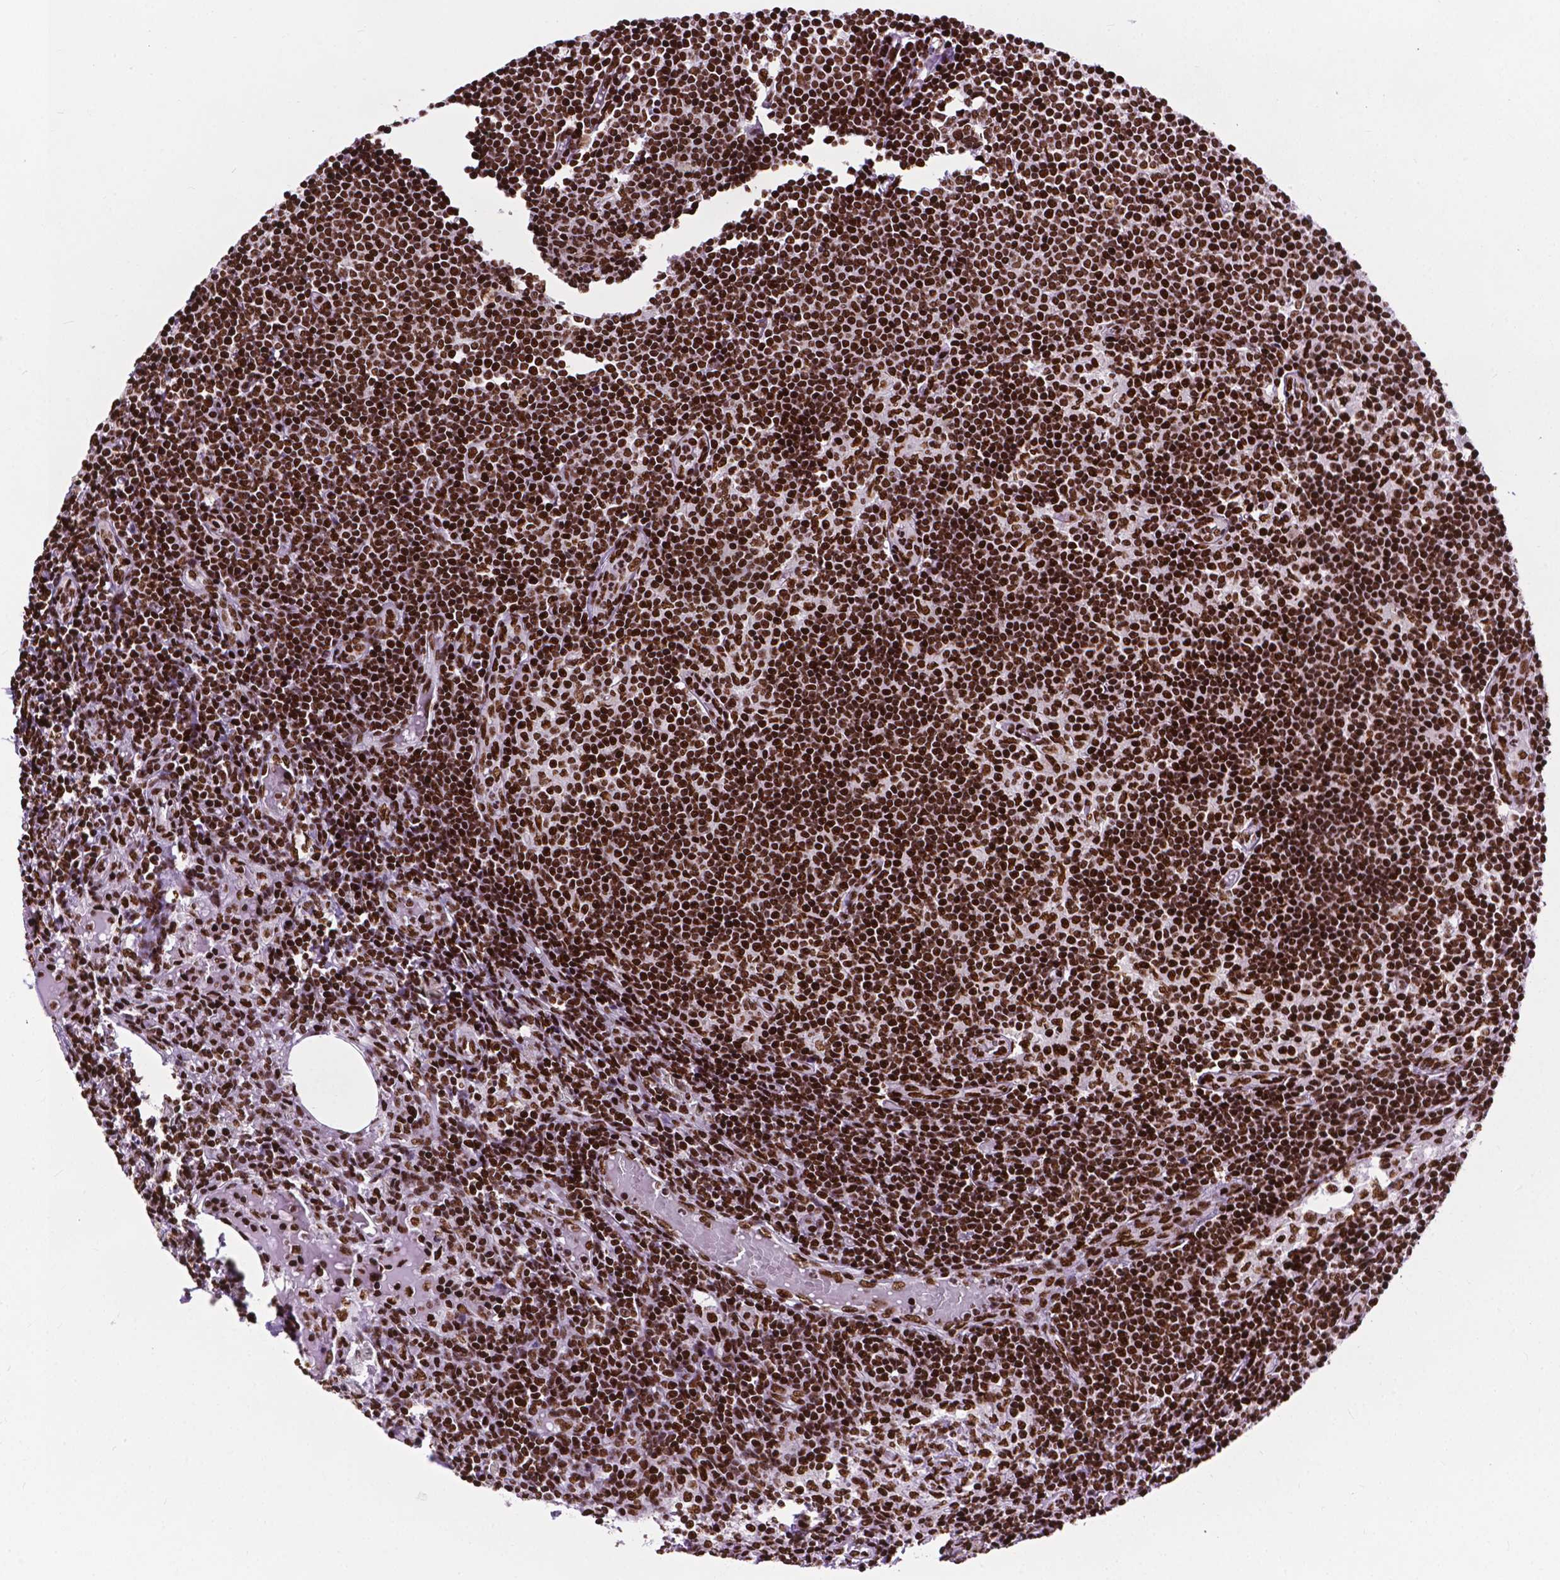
{"staining": {"intensity": "strong", "quantity": ">75%", "location": "nuclear"}, "tissue": "lymph node", "cell_type": "Germinal center cells", "image_type": "normal", "snomed": [{"axis": "morphology", "description": "Normal tissue, NOS"}, {"axis": "topography", "description": "Lymph node"}], "caption": "Protein staining of normal lymph node shows strong nuclear positivity in approximately >75% of germinal center cells. The protein is stained brown, and the nuclei are stained in blue (DAB IHC with brightfield microscopy, high magnification).", "gene": "SMIM5", "patient": {"sex": "female", "age": 69}}